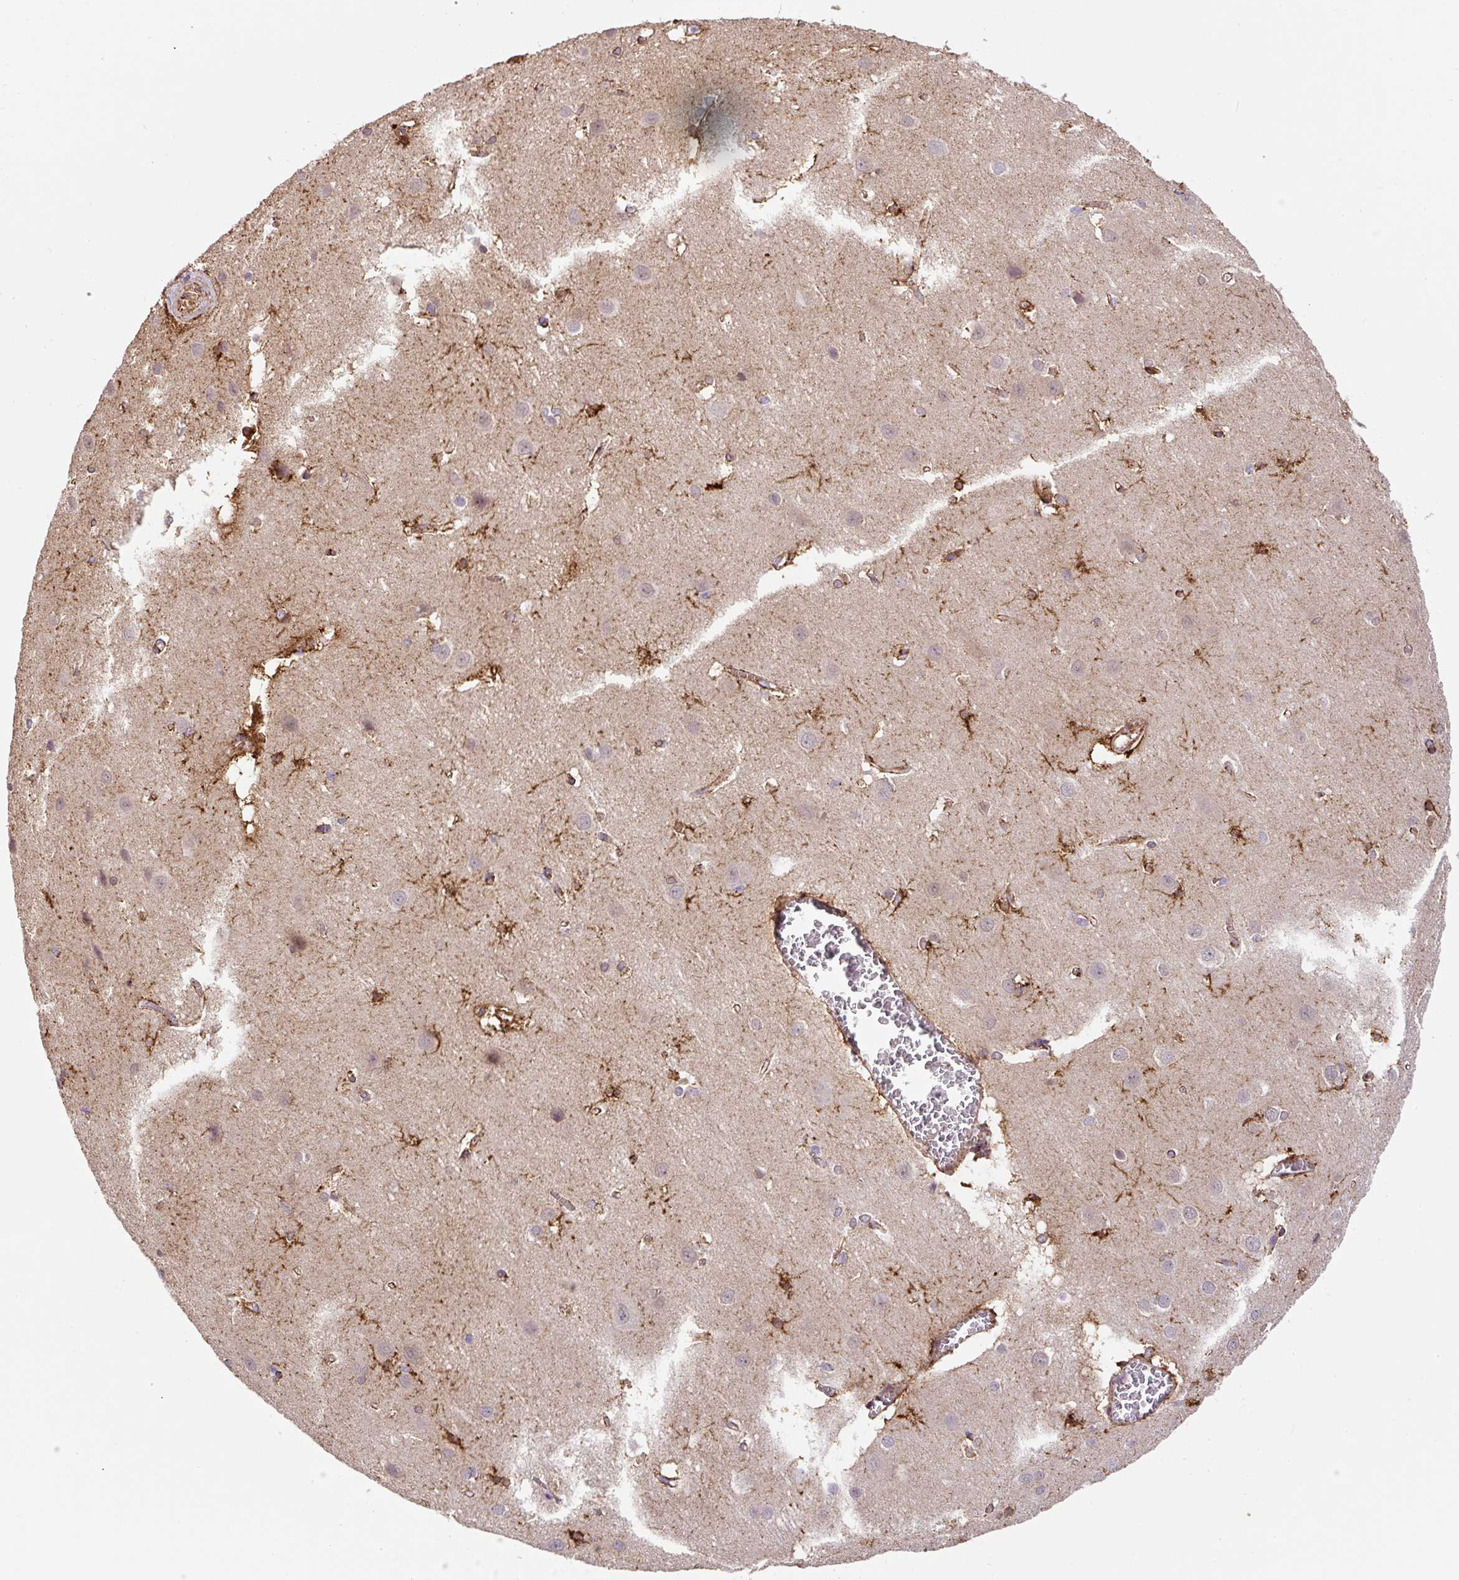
{"staining": {"intensity": "moderate", "quantity": ">75%", "location": "cytoplasmic/membranous"}, "tissue": "cerebral cortex", "cell_type": "Endothelial cells", "image_type": "normal", "snomed": [{"axis": "morphology", "description": "Normal tissue, NOS"}, {"axis": "topography", "description": "Cerebral cortex"}], "caption": "The image displays a brown stain indicating the presence of a protein in the cytoplasmic/membranous of endothelial cells in cerebral cortex. (brown staining indicates protein expression, while blue staining denotes nuclei).", "gene": "RNF170", "patient": {"sex": "male", "age": 37}}